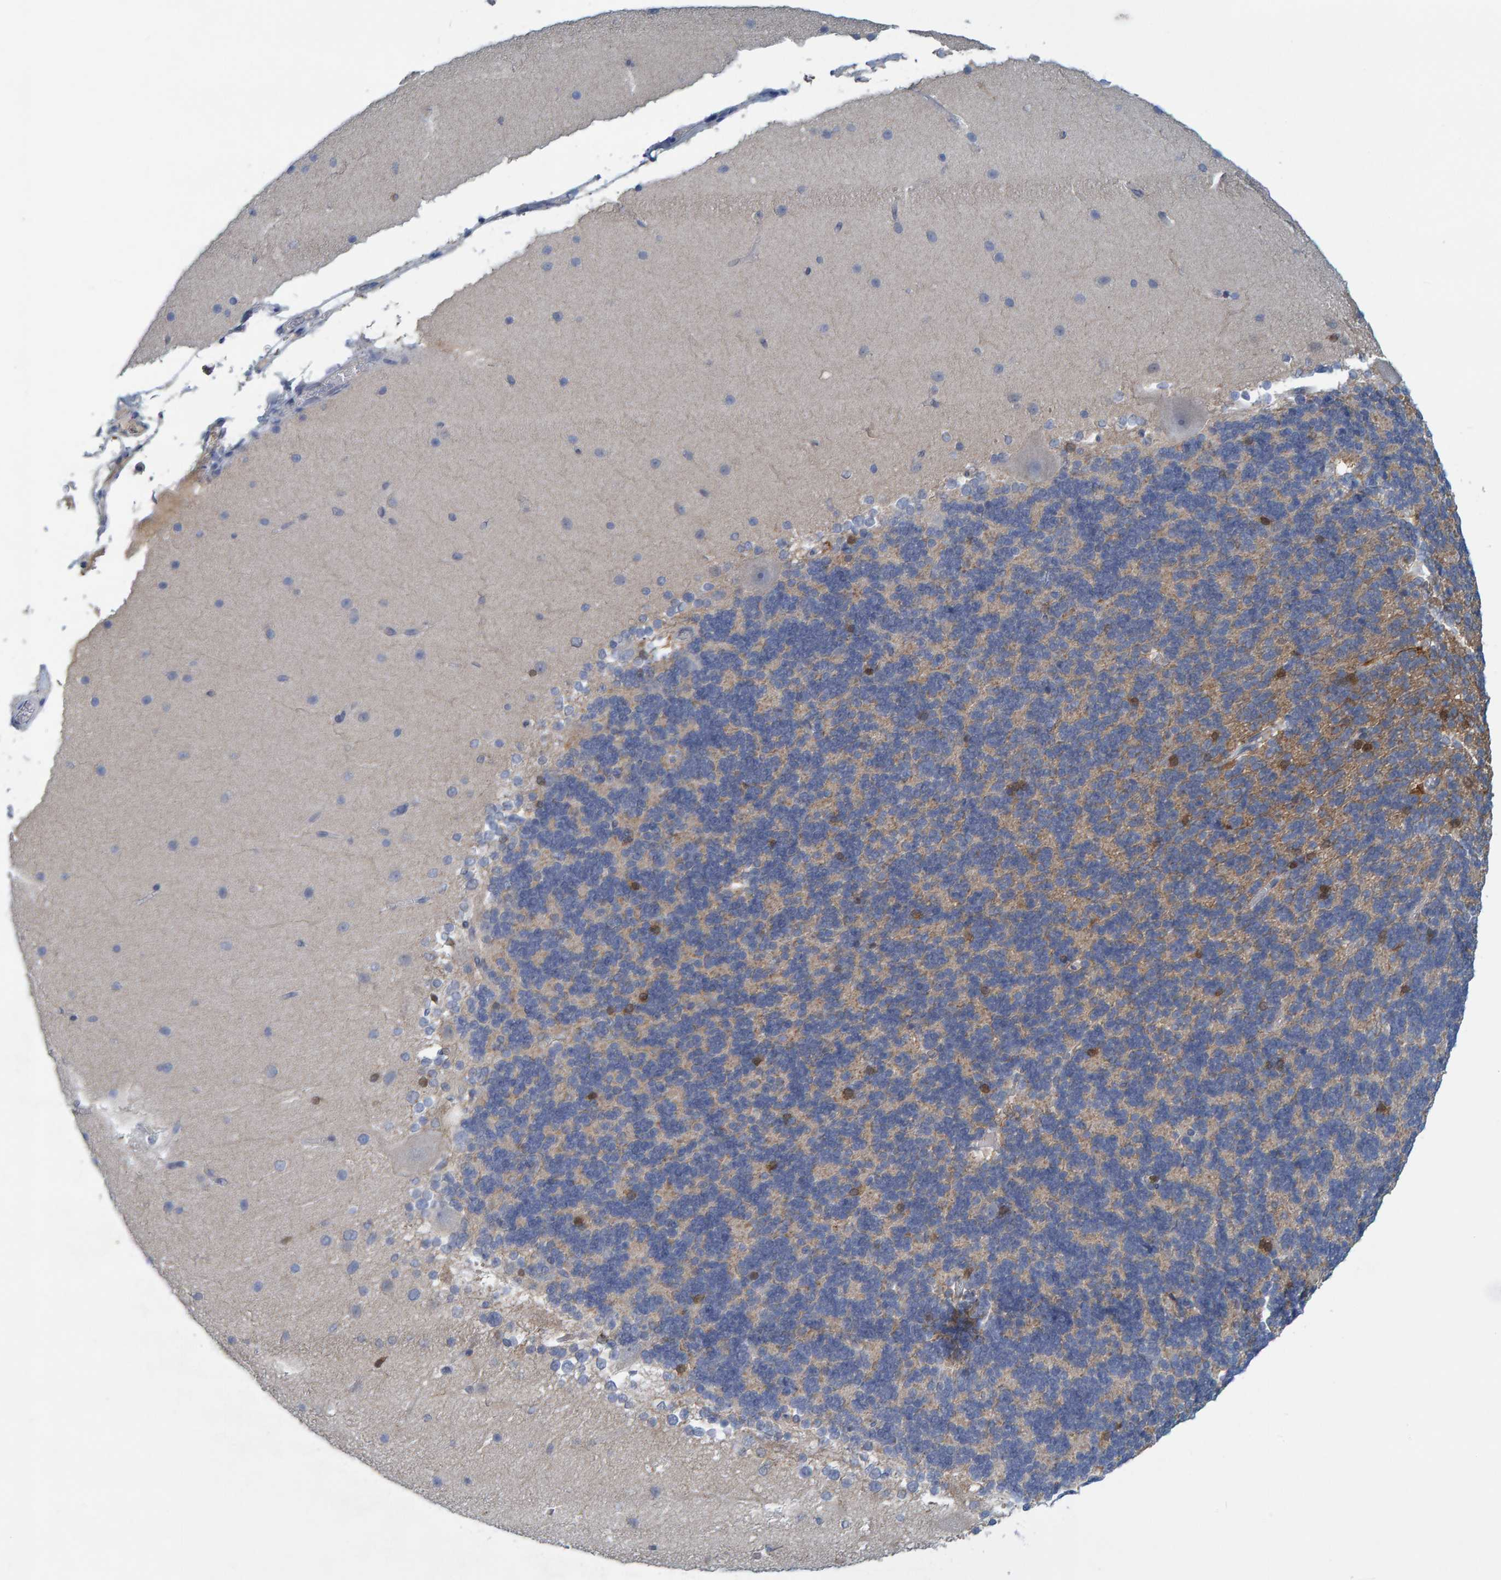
{"staining": {"intensity": "negative", "quantity": "none", "location": "none"}, "tissue": "cerebellum", "cell_type": "Cells in granular layer", "image_type": "normal", "snomed": [{"axis": "morphology", "description": "Normal tissue, NOS"}, {"axis": "topography", "description": "Cerebellum"}], "caption": "A histopathology image of human cerebellum is negative for staining in cells in granular layer. The staining was performed using DAB (3,3'-diaminobenzidine) to visualize the protein expression in brown, while the nuclei were stained in blue with hematoxylin (Magnification: 20x).", "gene": "ALAD", "patient": {"sex": "female", "age": 19}}